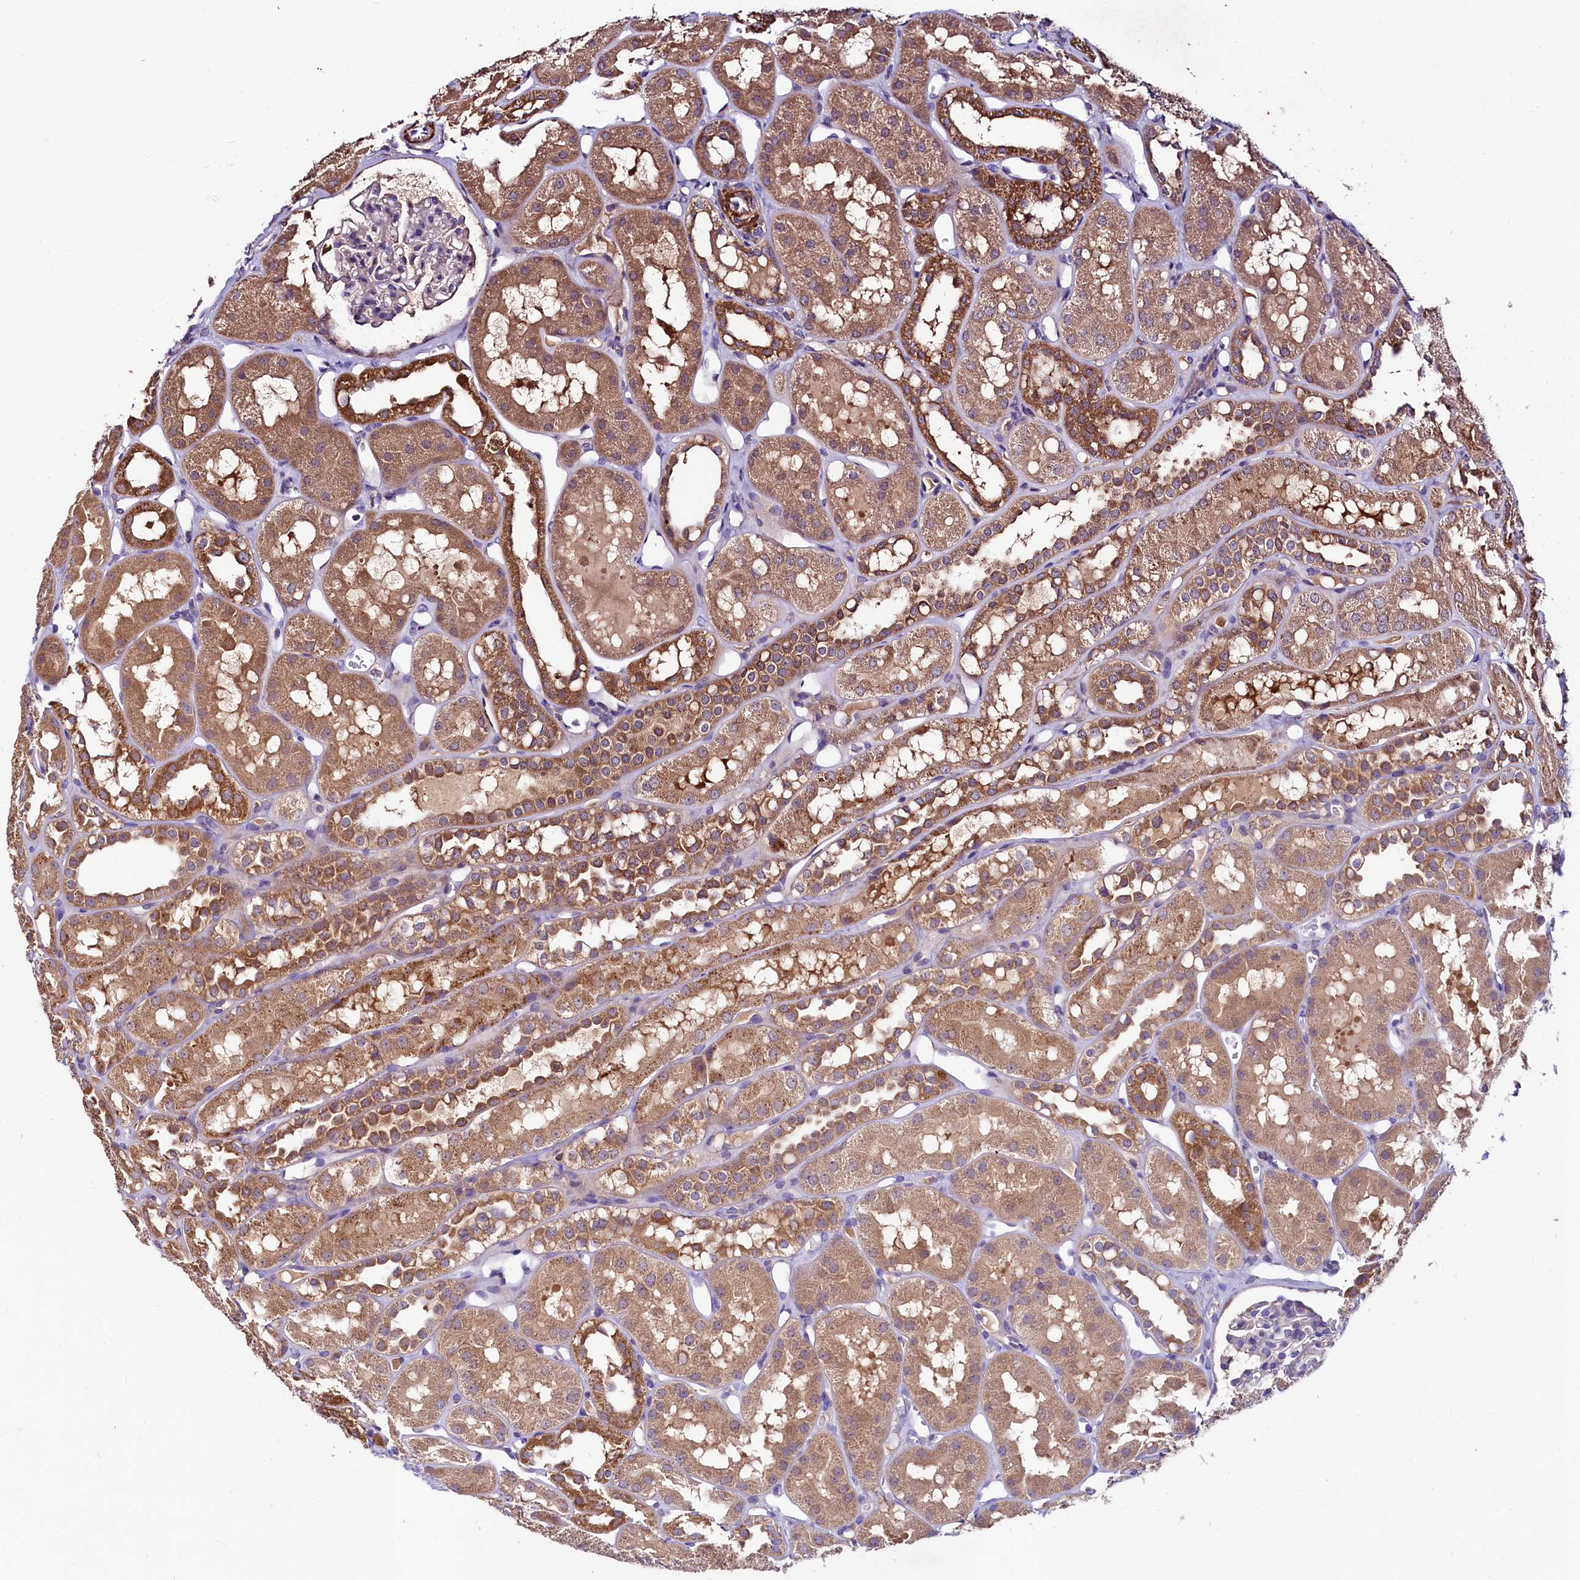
{"staining": {"intensity": "weak", "quantity": "<25%", "location": "cytoplasmic/membranous"}, "tissue": "kidney", "cell_type": "Cells in glomeruli", "image_type": "normal", "snomed": [{"axis": "morphology", "description": "Normal tissue, NOS"}, {"axis": "topography", "description": "Kidney"}], "caption": "The immunohistochemistry (IHC) photomicrograph has no significant expression in cells in glomeruli of kidney.", "gene": "CIAO3", "patient": {"sex": "male", "age": 16}}